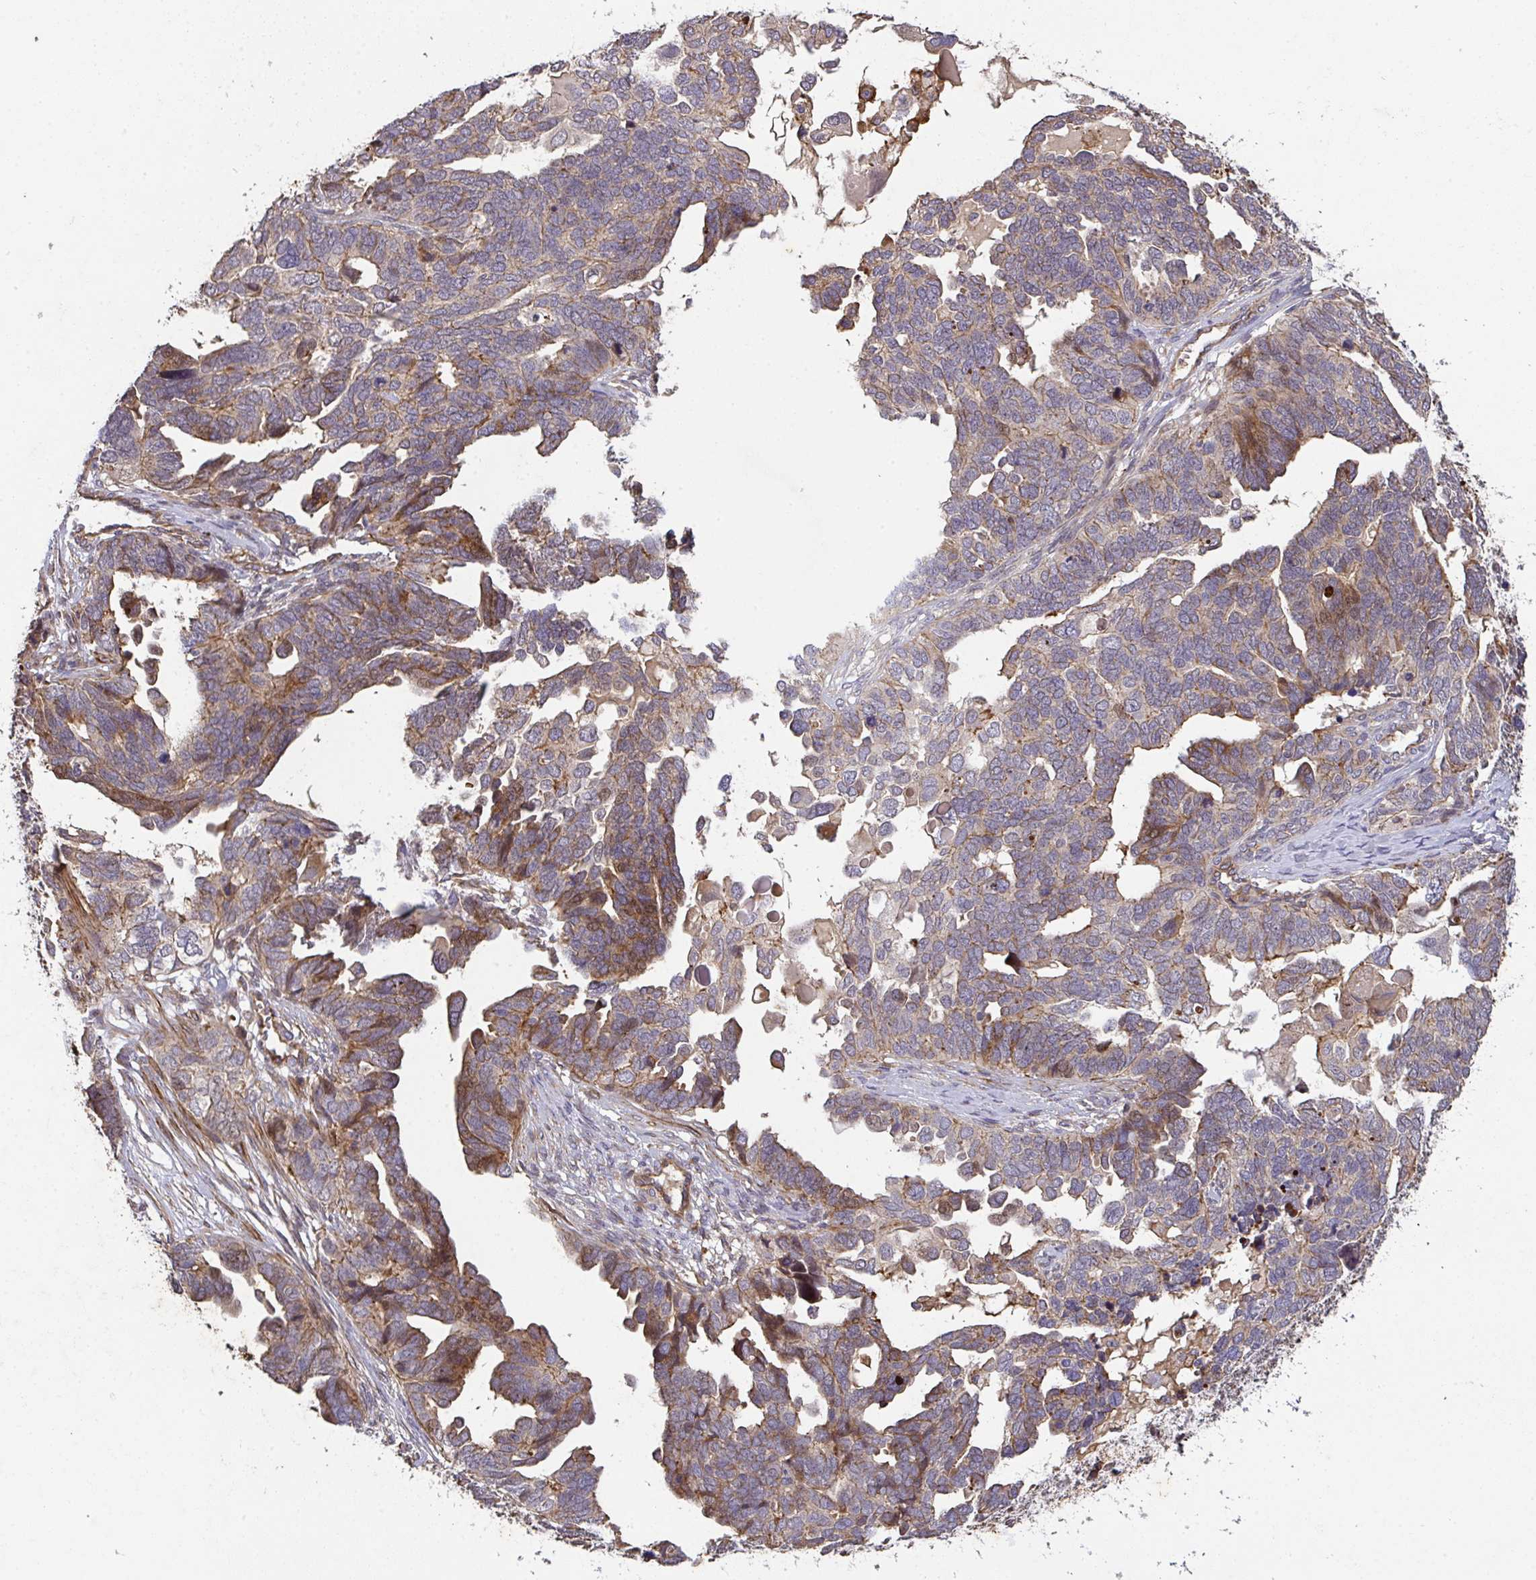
{"staining": {"intensity": "moderate", "quantity": ">75%", "location": "cytoplasmic/membranous"}, "tissue": "ovarian cancer", "cell_type": "Tumor cells", "image_type": "cancer", "snomed": [{"axis": "morphology", "description": "Cystadenocarcinoma, serous, NOS"}, {"axis": "topography", "description": "Ovary"}], "caption": "There is medium levels of moderate cytoplasmic/membranous positivity in tumor cells of ovarian serous cystadenocarcinoma, as demonstrated by immunohistochemical staining (brown color).", "gene": "TNMD", "patient": {"sex": "female", "age": 51}}